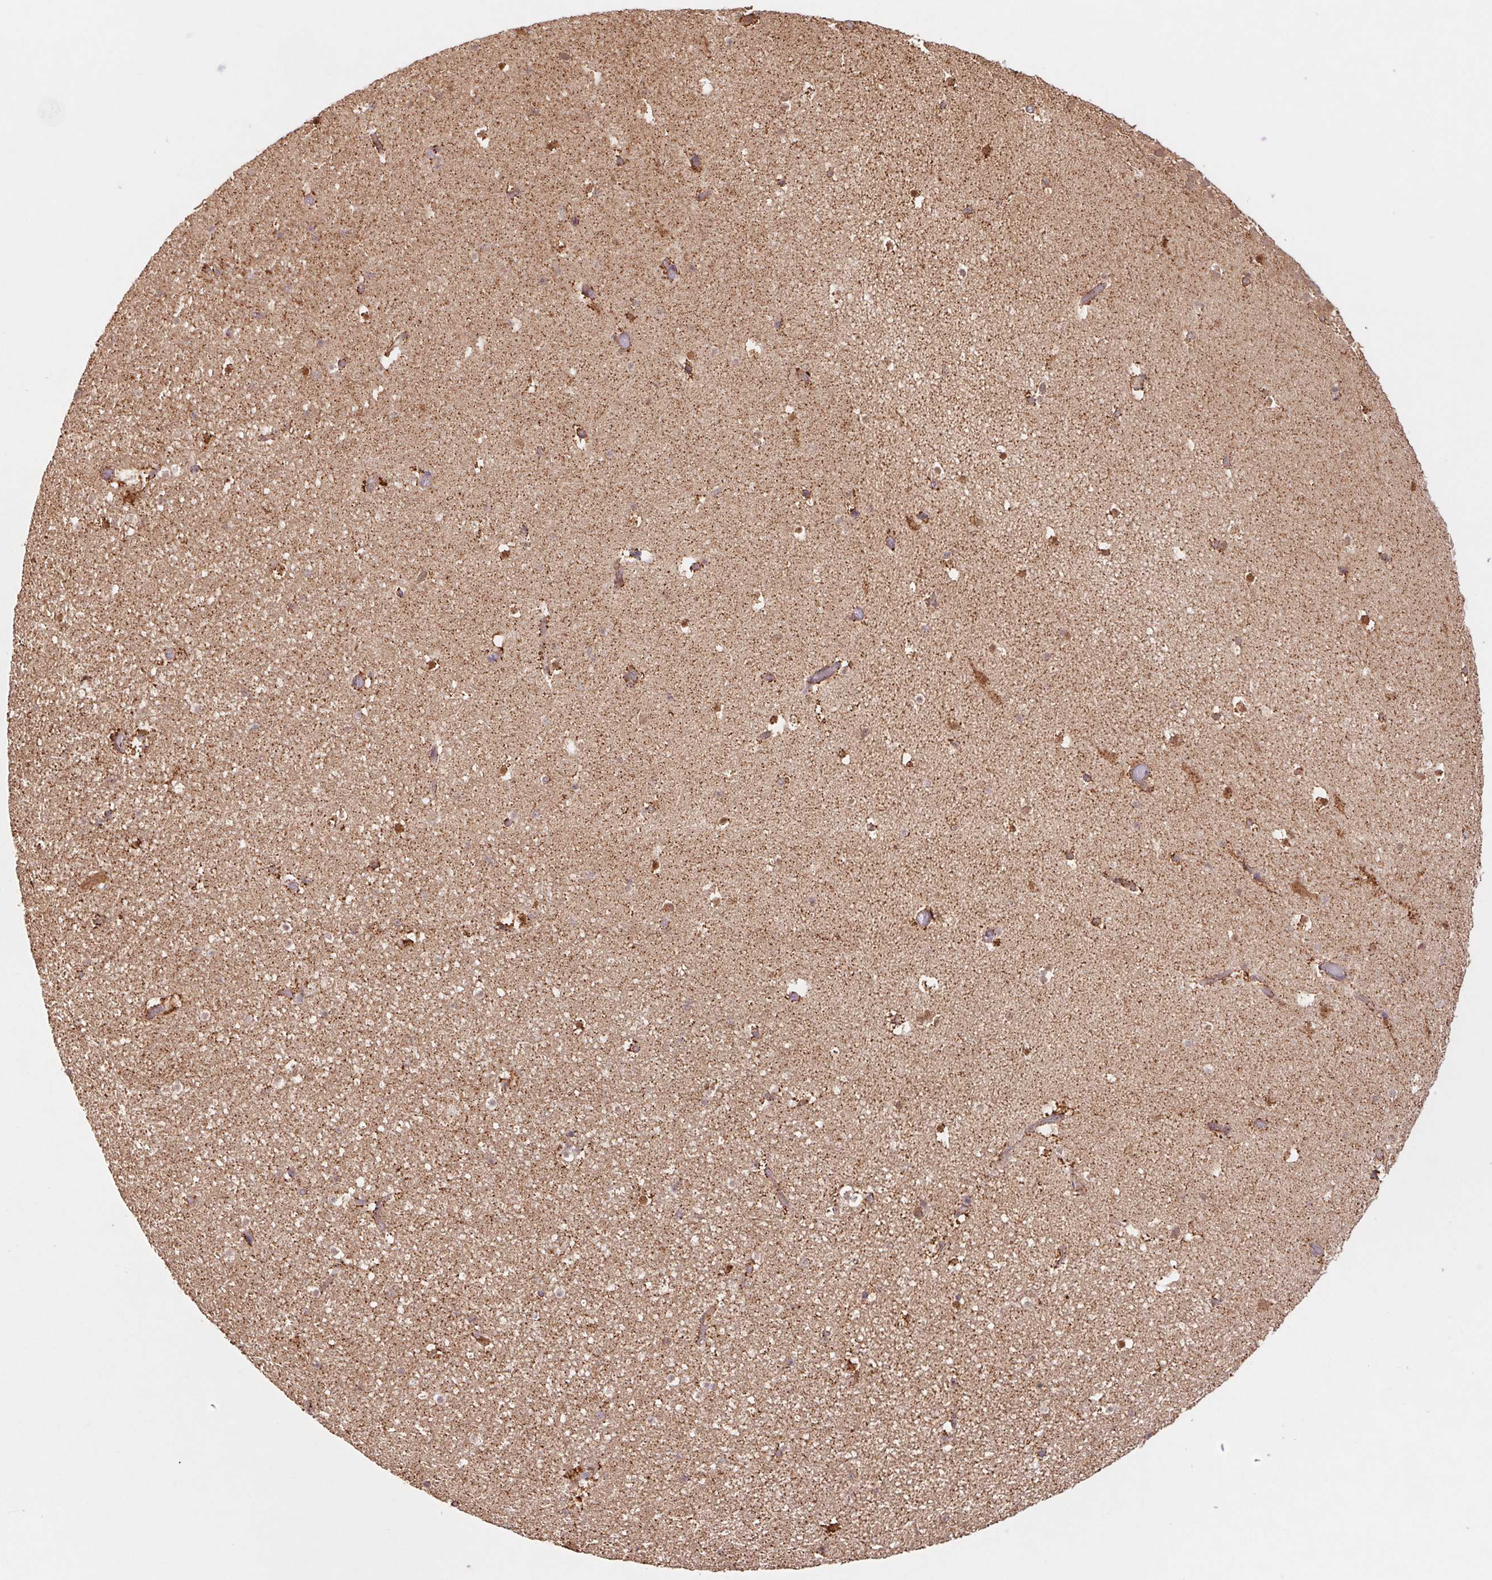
{"staining": {"intensity": "strong", "quantity": "25%-75%", "location": "cytoplasmic/membranous"}, "tissue": "hippocampus", "cell_type": "Glial cells", "image_type": "normal", "snomed": [{"axis": "morphology", "description": "Normal tissue, NOS"}, {"axis": "topography", "description": "Hippocampus"}], "caption": "High-power microscopy captured an immunohistochemistry histopathology image of benign hippocampus, revealing strong cytoplasmic/membranous expression in approximately 25%-75% of glial cells.", "gene": "URM1", "patient": {"sex": "male", "age": 26}}